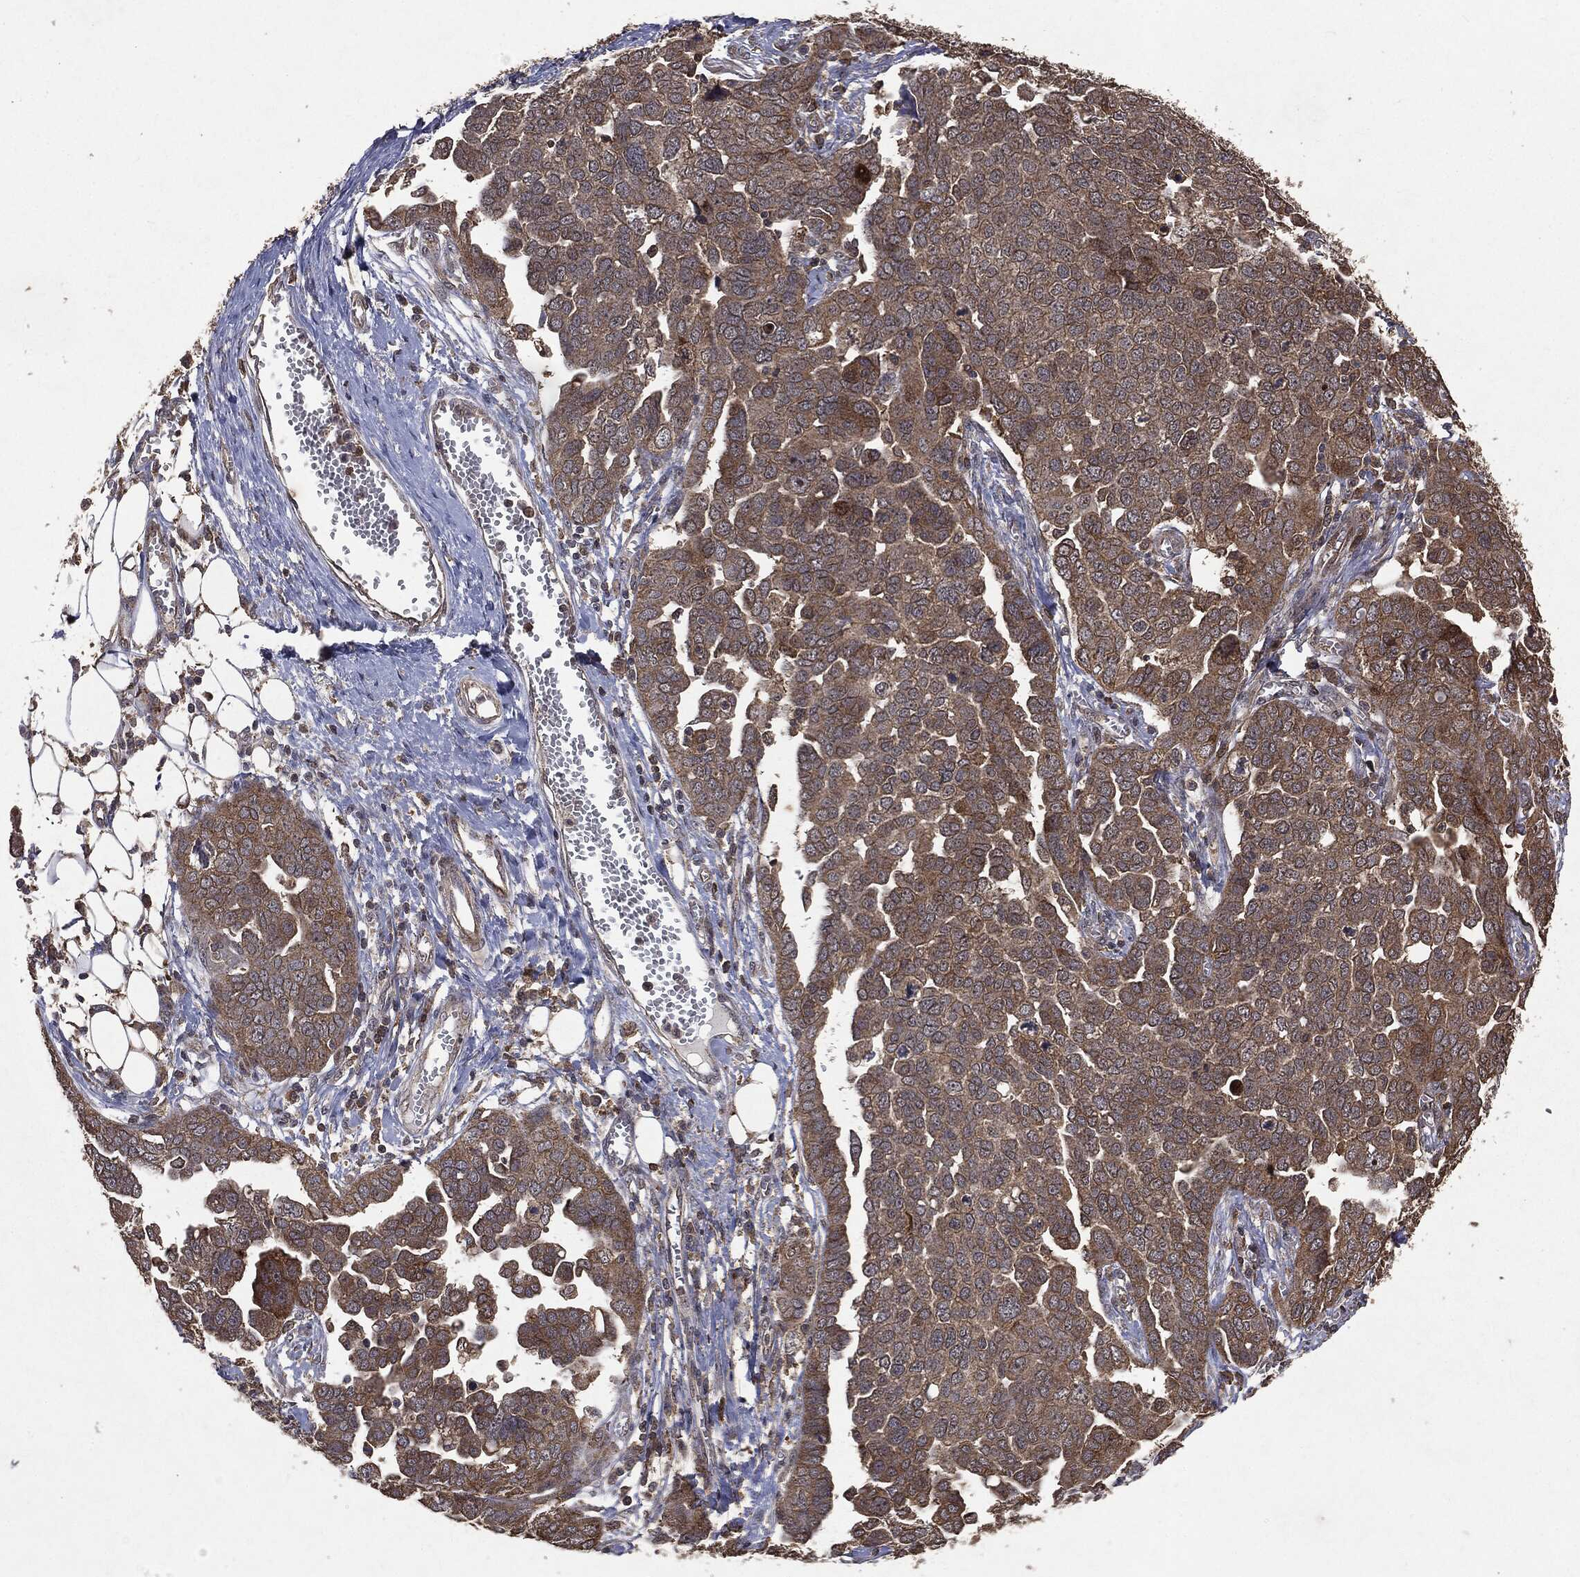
{"staining": {"intensity": "weak", "quantity": ">75%", "location": "cytoplasmic/membranous"}, "tissue": "ovarian cancer", "cell_type": "Tumor cells", "image_type": "cancer", "snomed": [{"axis": "morphology", "description": "Cystadenocarcinoma, serous, NOS"}, {"axis": "topography", "description": "Ovary"}], "caption": "Weak cytoplasmic/membranous protein expression is present in about >75% of tumor cells in ovarian cancer.", "gene": "PTEN", "patient": {"sex": "female", "age": 59}}